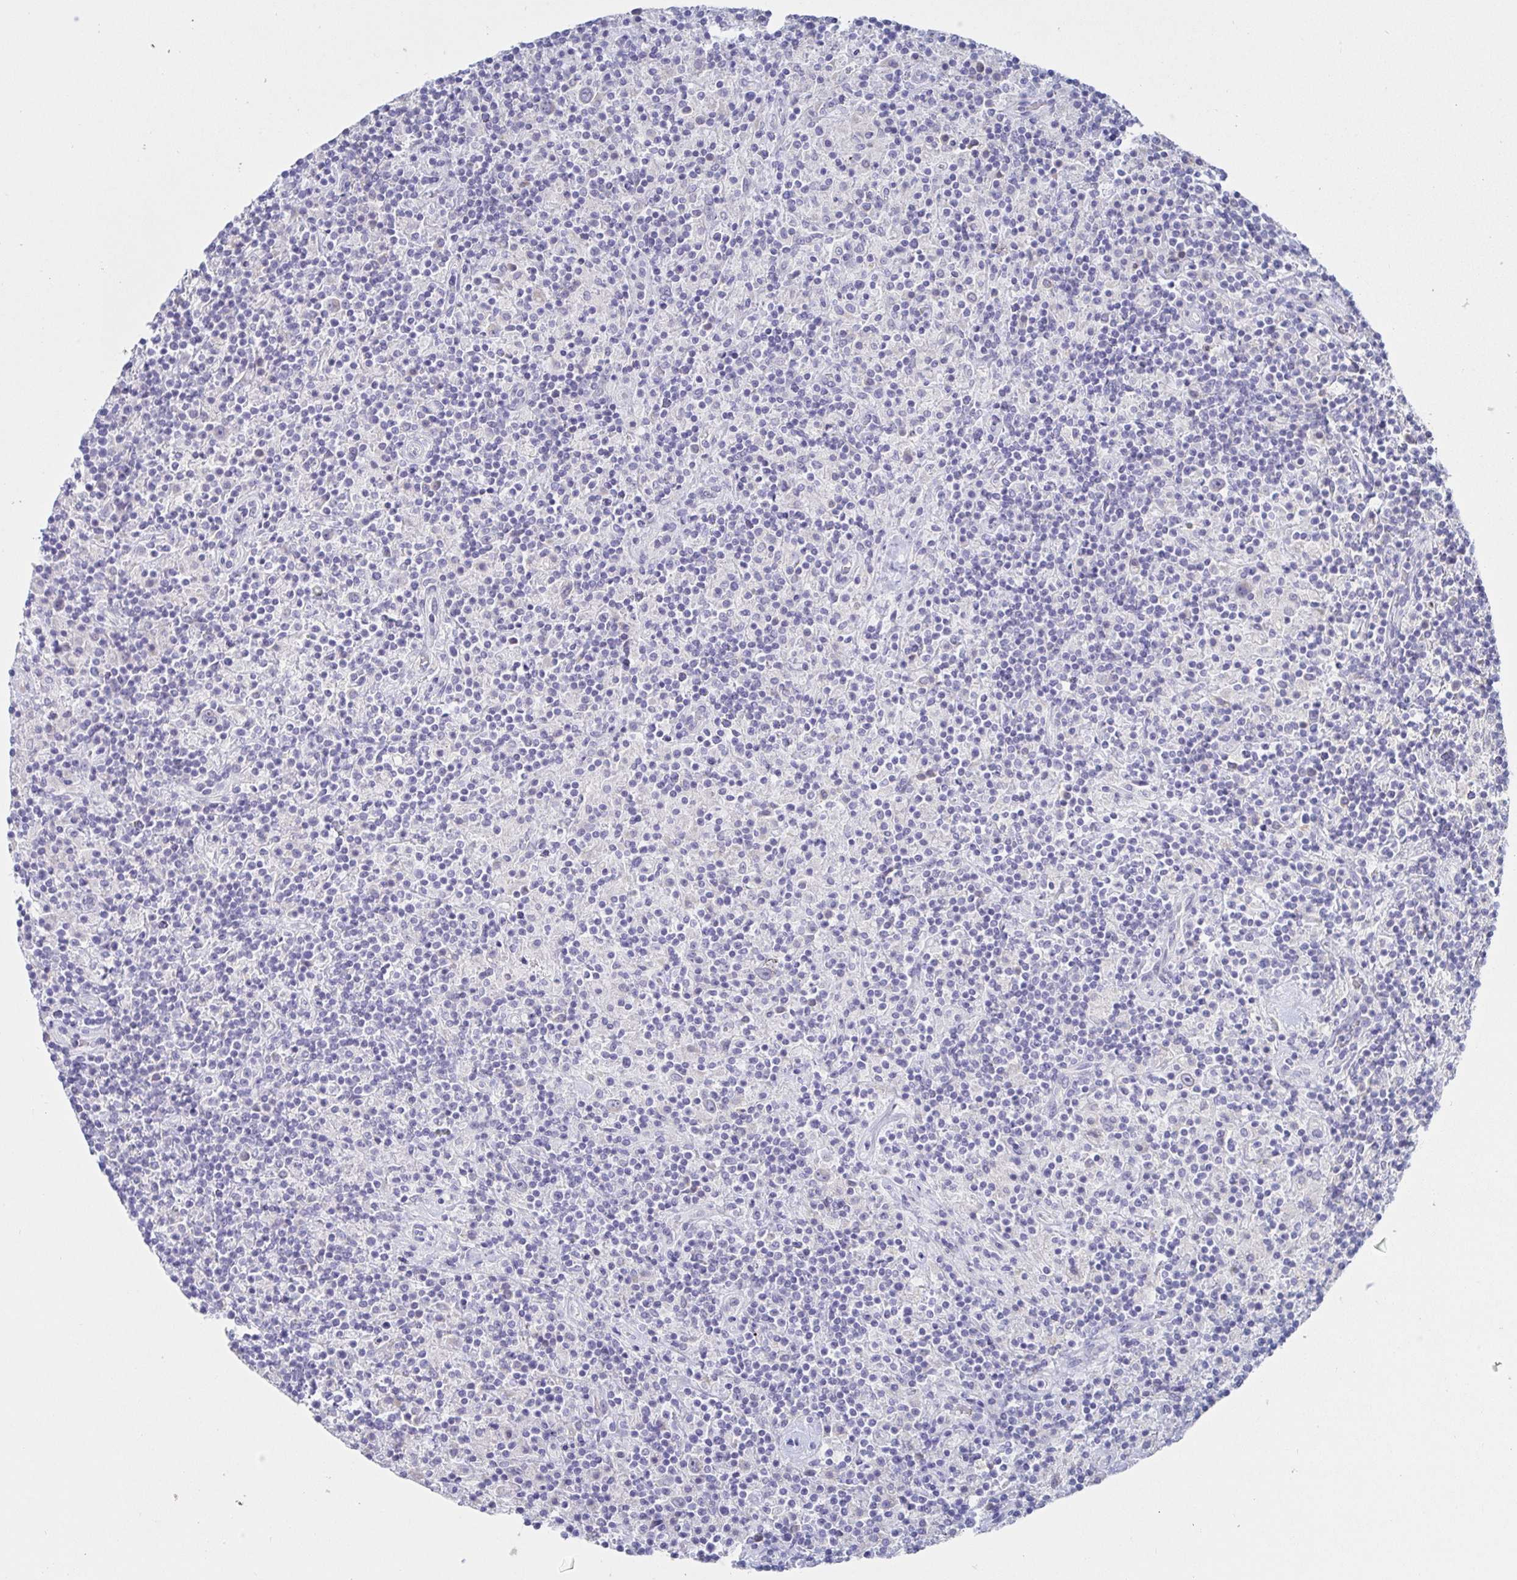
{"staining": {"intensity": "negative", "quantity": "none", "location": "none"}, "tissue": "lymphoma", "cell_type": "Tumor cells", "image_type": "cancer", "snomed": [{"axis": "morphology", "description": "Hodgkin's disease, NOS"}, {"axis": "topography", "description": "Thymus, NOS"}], "caption": "High power microscopy histopathology image of an immunohistochemistry image of lymphoma, revealing no significant staining in tumor cells.", "gene": "SIAH3", "patient": {"sex": "female", "age": 17}}